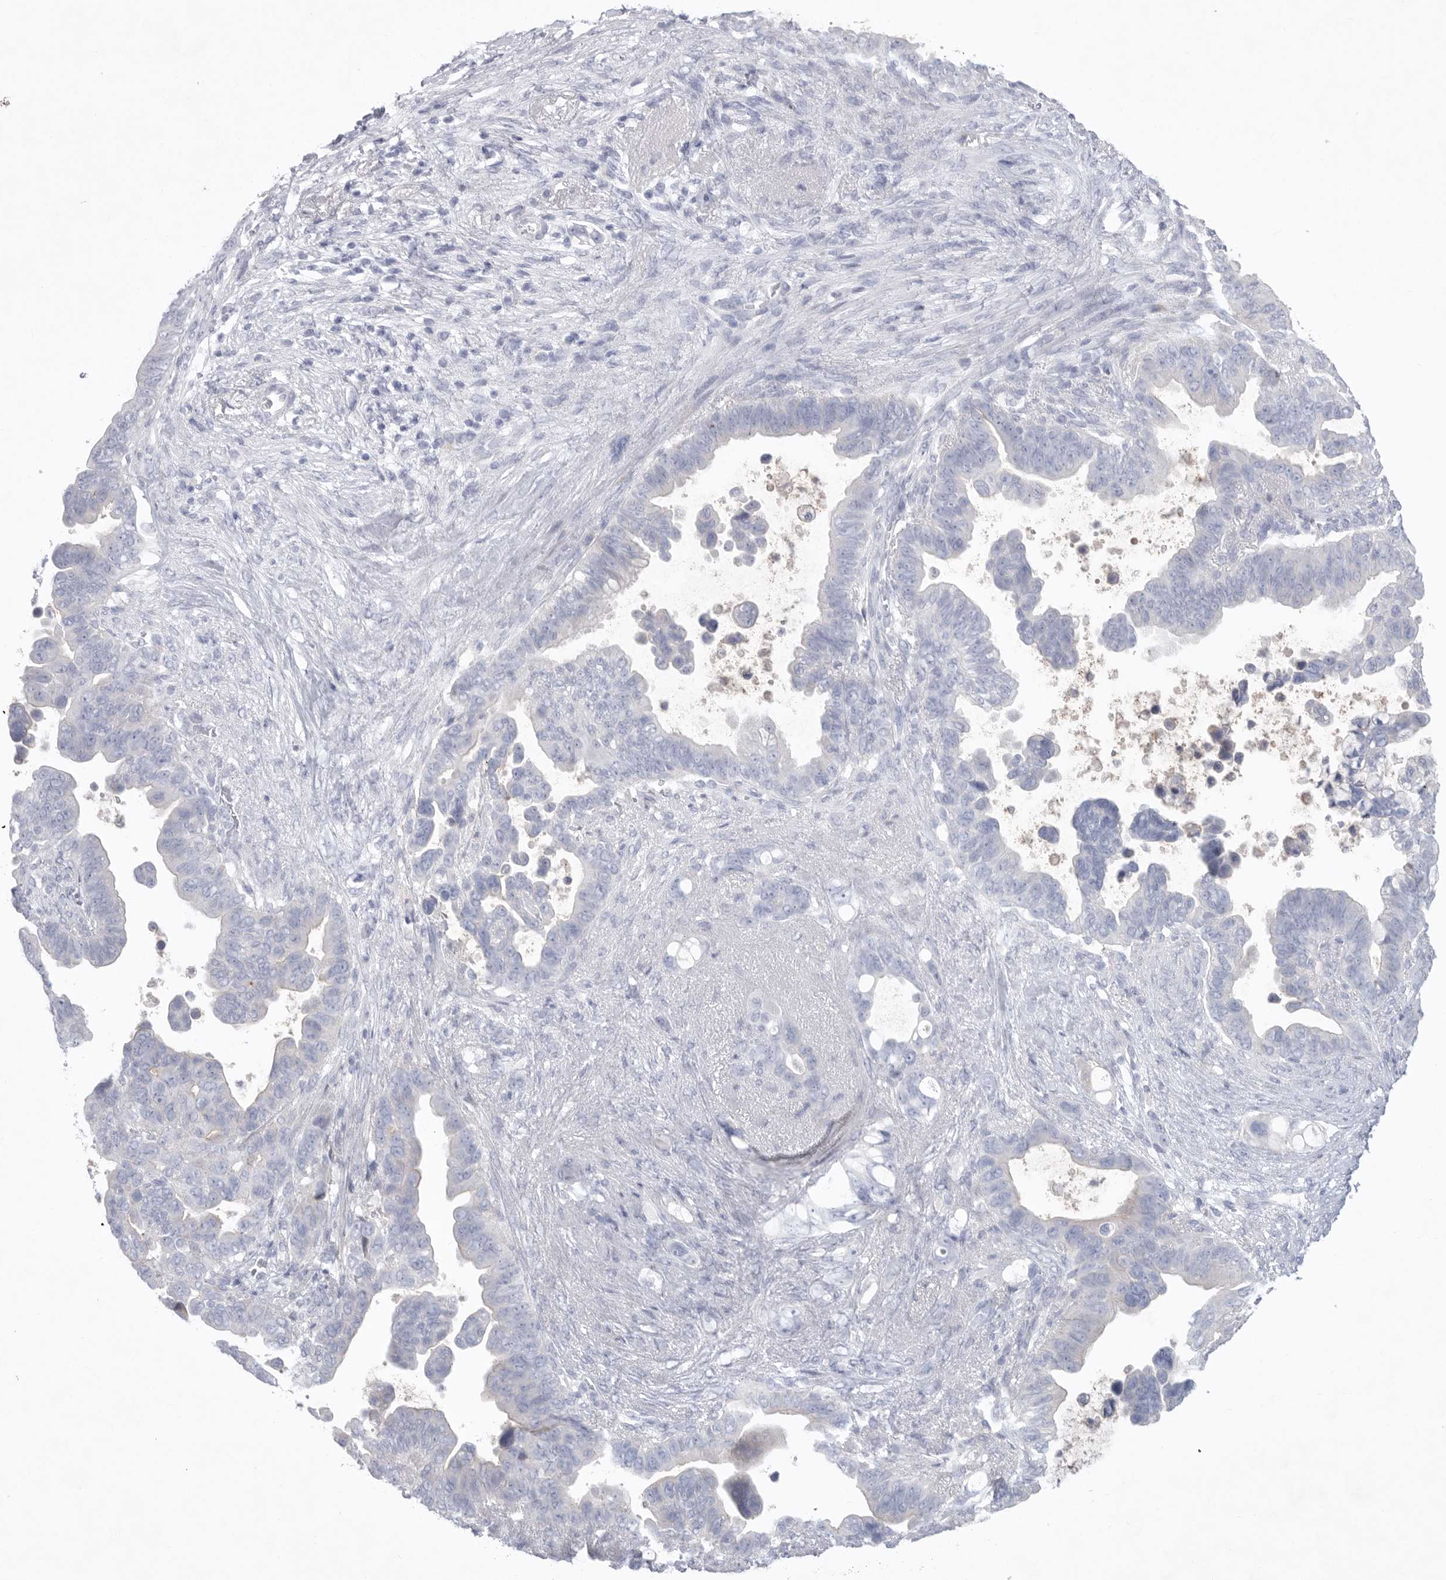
{"staining": {"intensity": "negative", "quantity": "none", "location": "none"}, "tissue": "pancreatic cancer", "cell_type": "Tumor cells", "image_type": "cancer", "snomed": [{"axis": "morphology", "description": "Adenocarcinoma, NOS"}, {"axis": "topography", "description": "Pancreas"}], "caption": "Pancreatic cancer was stained to show a protein in brown. There is no significant expression in tumor cells.", "gene": "CAMK2B", "patient": {"sex": "female", "age": 72}}